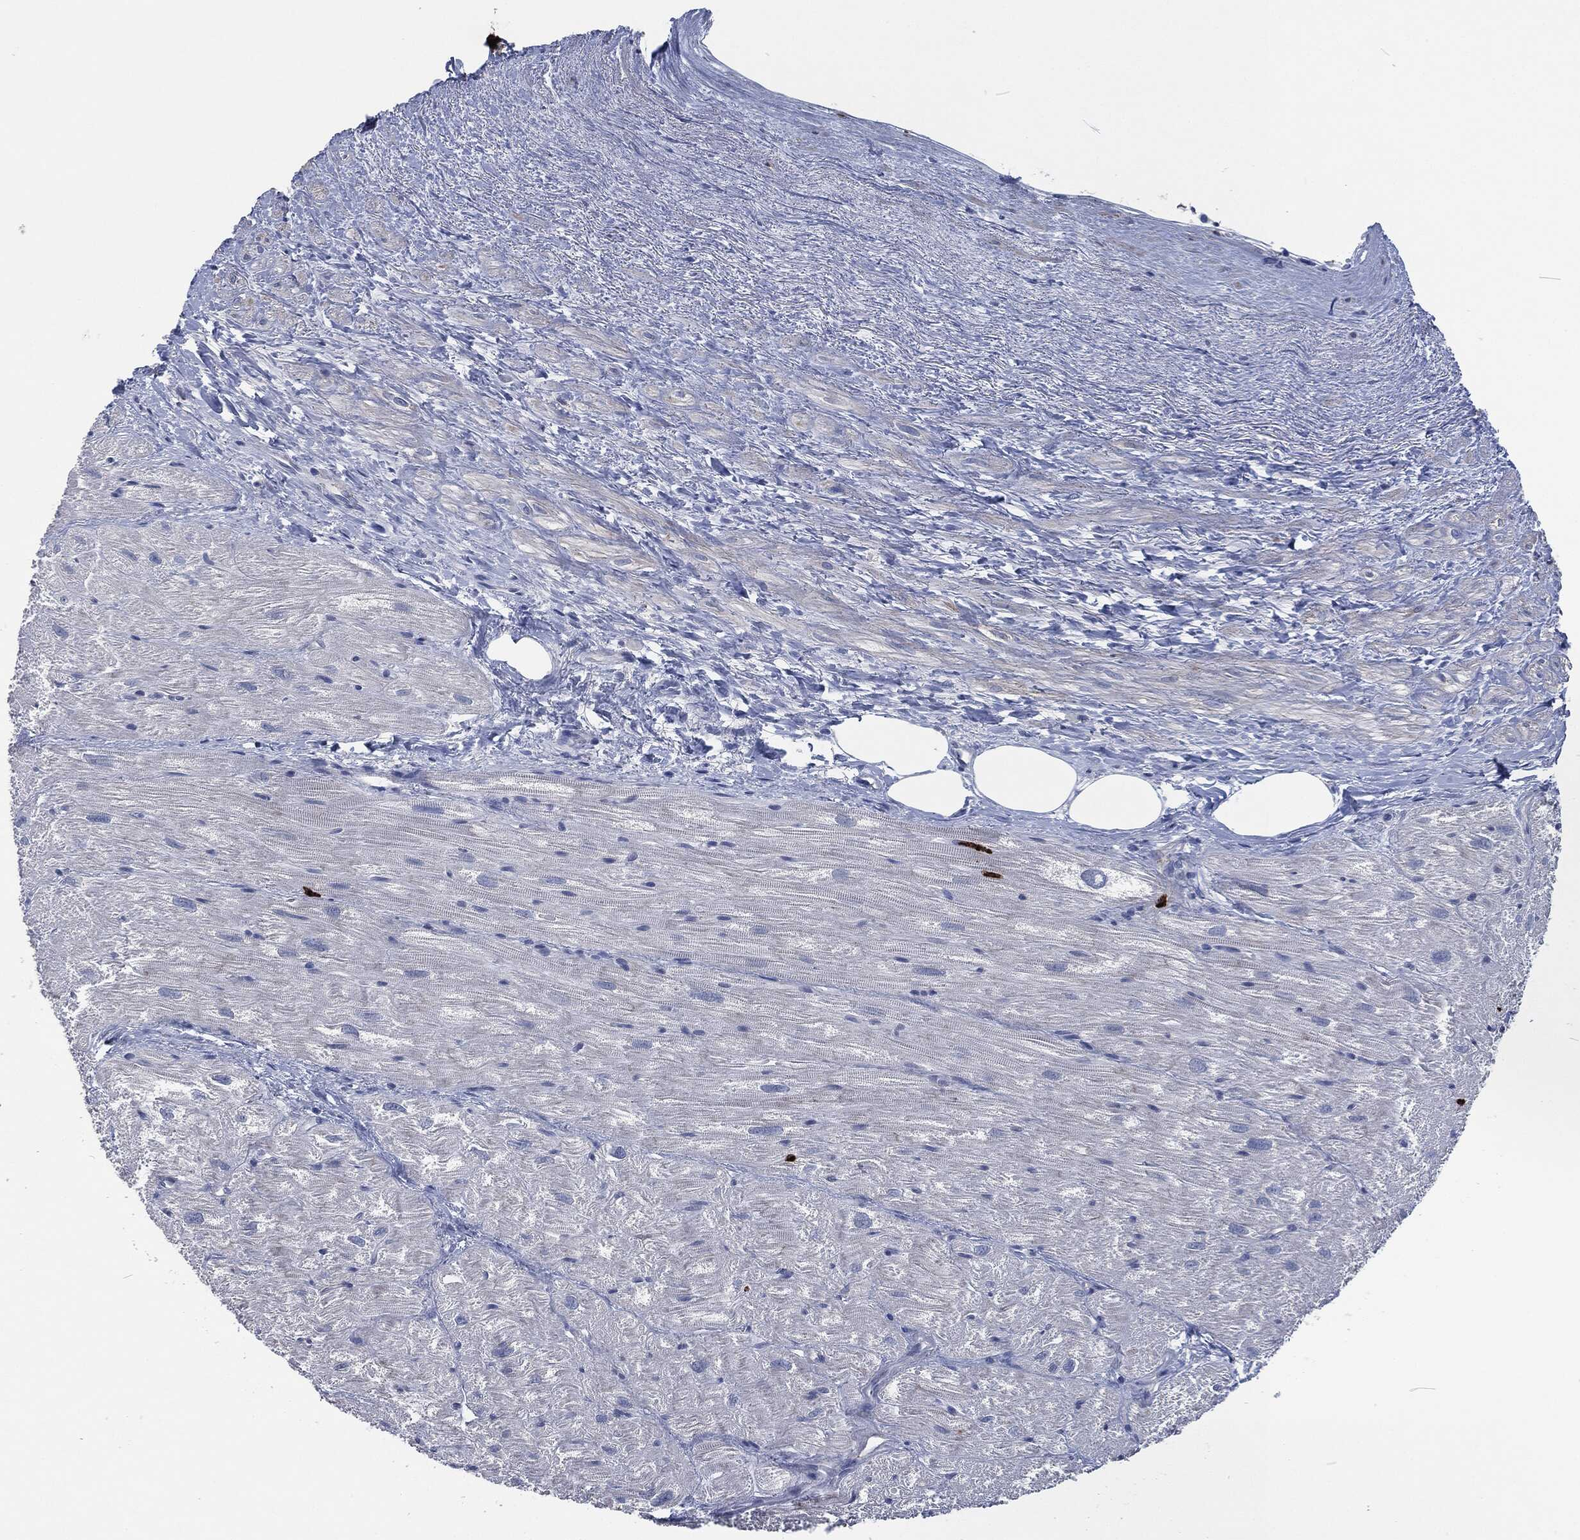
{"staining": {"intensity": "weak", "quantity": "<25%", "location": "cytoplasmic/membranous"}, "tissue": "heart muscle", "cell_type": "Cardiomyocytes", "image_type": "normal", "snomed": [{"axis": "morphology", "description": "Normal tissue, NOS"}, {"axis": "topography", "description": "Heart"}], "caption": "Benign heart muscle was stained to show a protein in brown. There is no significant positivity in cardiomyocytes.", "gene": "MPO", "patient": {"sex": "male", "age": 62}}